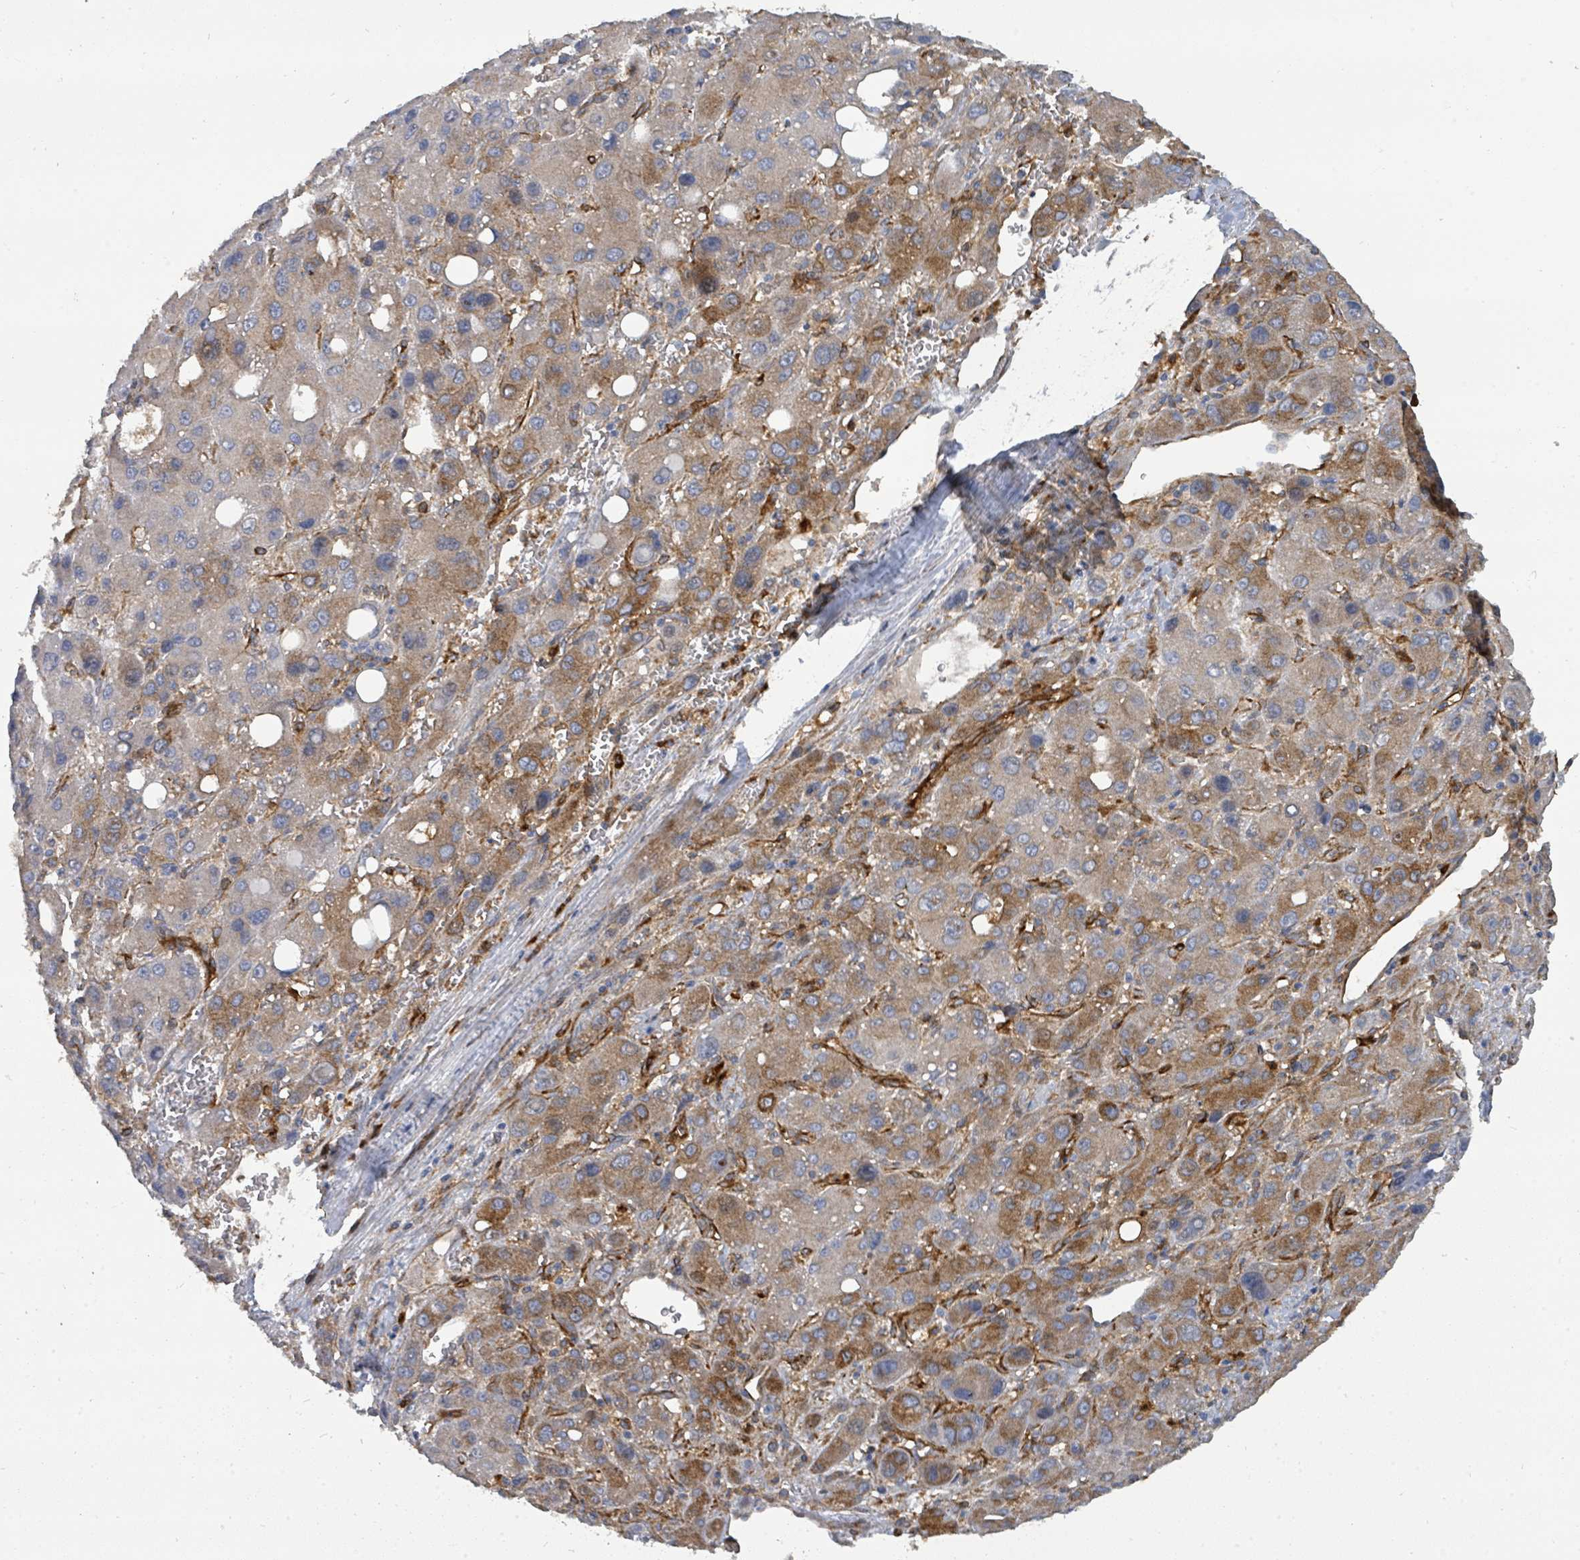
{"staining": {"intensity": "moderate", "quantity": "25%-75%", "location": "cytoplasmic/membranous"}, "tissue": "liver cancer", "cell_type": "Tumor cells", "image_type": "cancer", "snomed": [{"axis": "morphology", "description": "Carcinoma, Hepatocellular, NOS"}, {"axis": "topography", "description": "Liver"}], "caption": "Protein analysis of liver hepatocellular carcinoma tissue shows moderate cytoplasmic/membranous staining in about 25%-75% of tumor cells.", "gene": "IFIT1", "patient": {"sex": "male", "age": 55}}